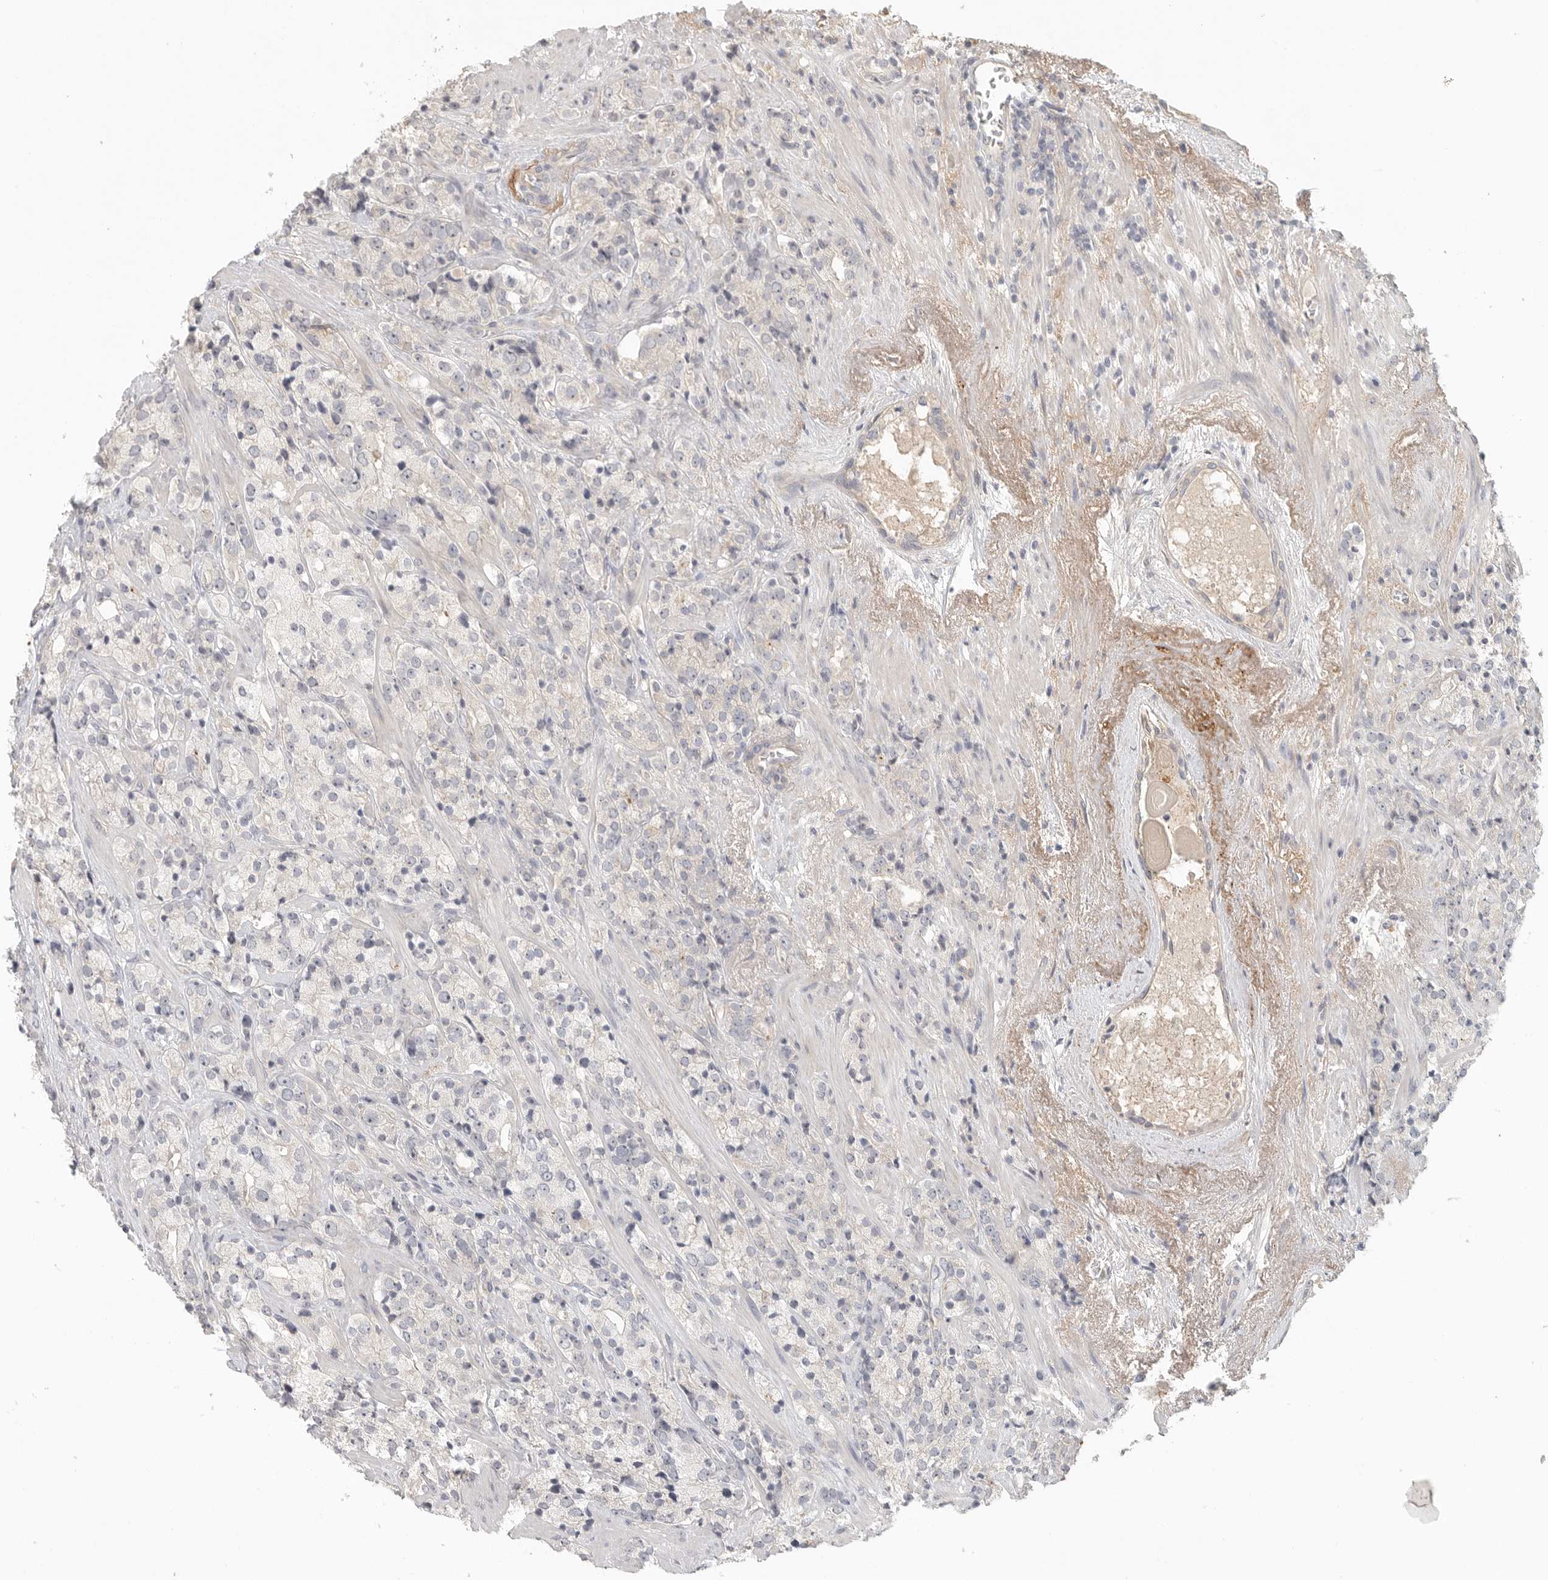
{"staining": {"intensity": "negative", "quantity": "none", "location": "none"}, "tissue": "prostate cancer", "cell_type": "Tumor cells", "image_type": "cancer", "snomed": [{"axis": "morphology", "description": "Adenocarcinoma, High grade"}, {"axis": "topography", "description": "Prostate"}], "caption": "DAB immunohistochemical staining of prostate cancer (adenocarcinoma (high-grade)) exhibits no significant expression in tumor cells.", "gene": "HDAC6", "patient": {"sex": "male", "age": 71}}